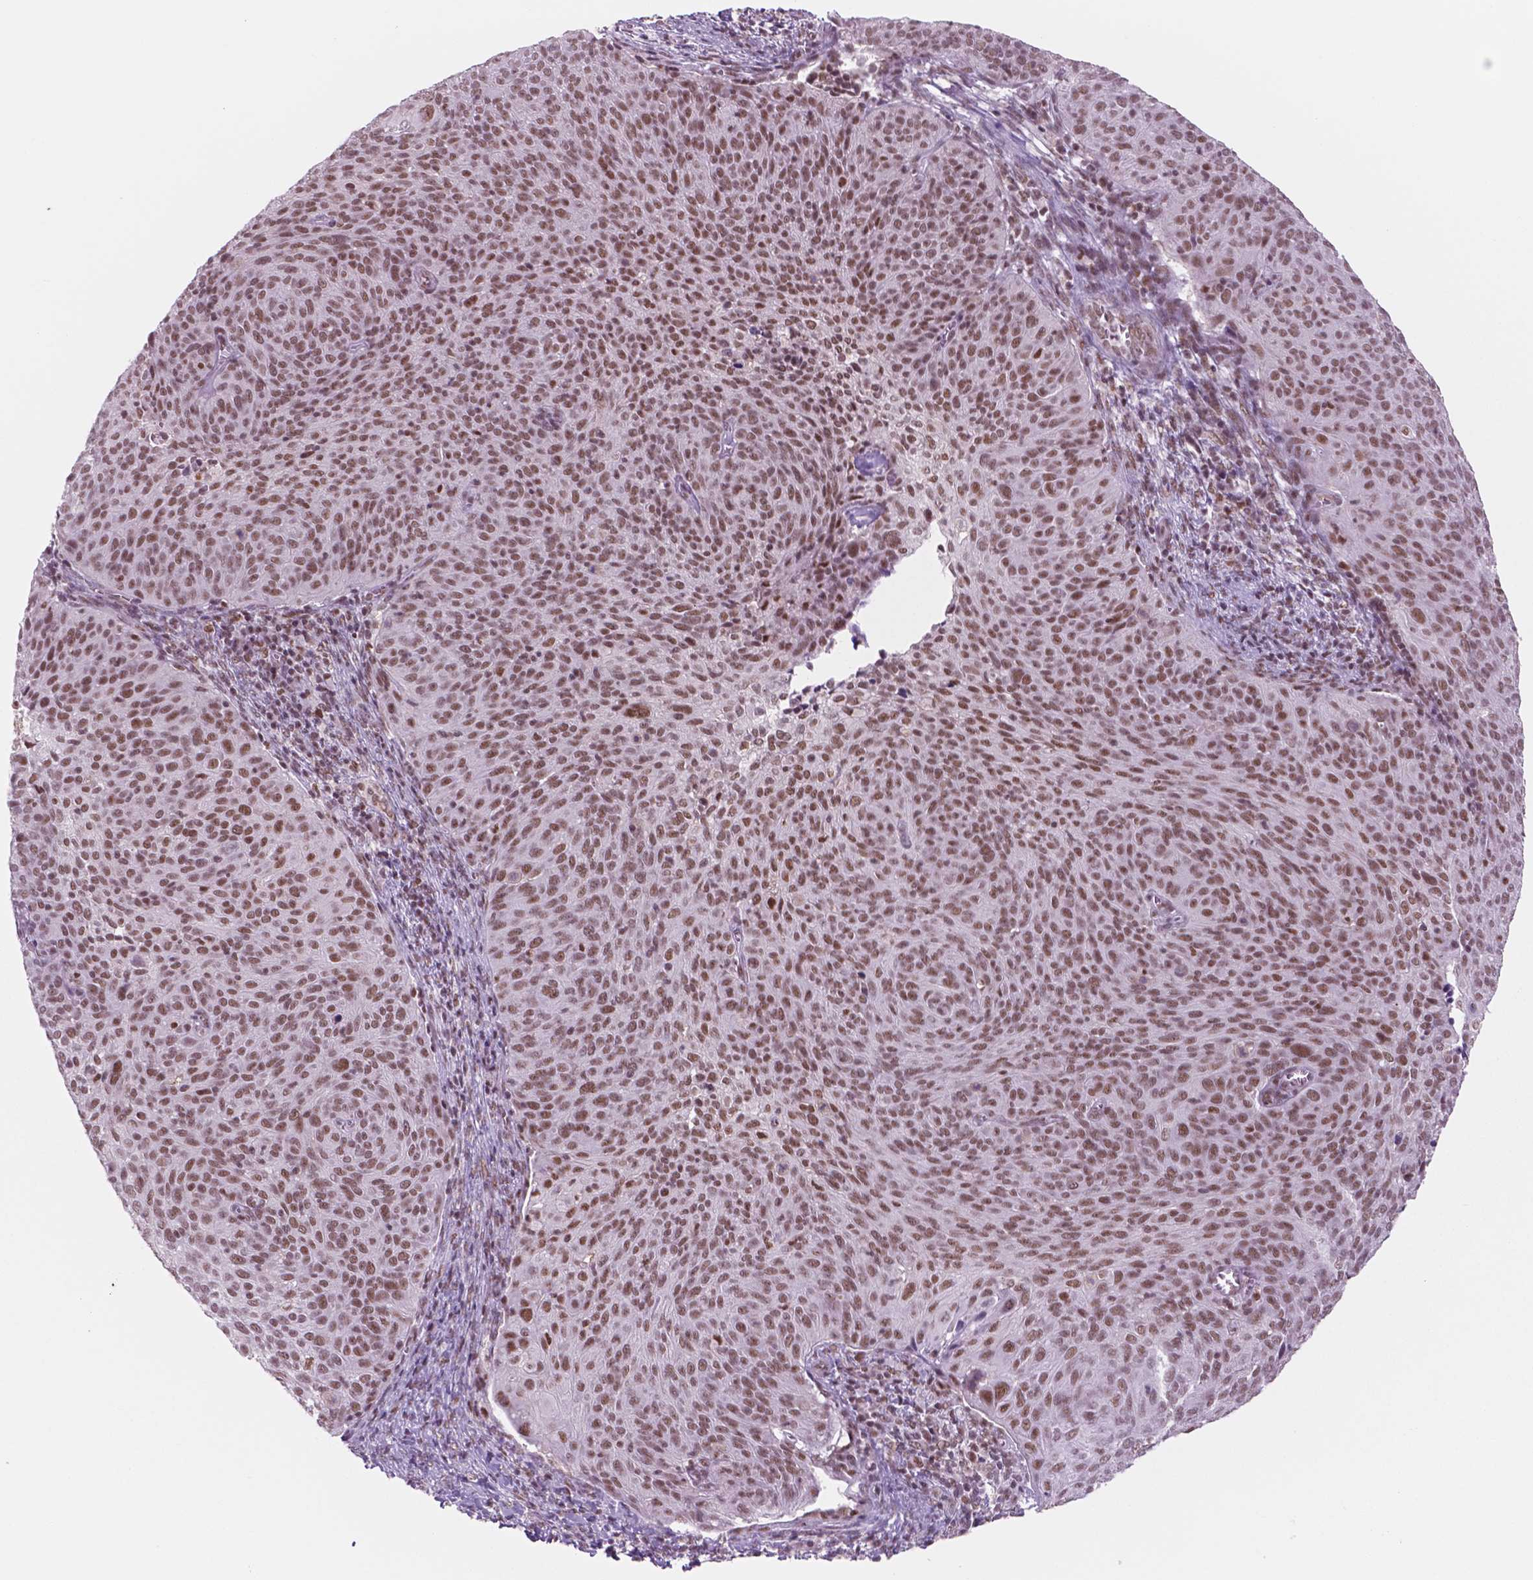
{"staining": {"intensity": "moderate", "quantity": ">75%", "location": "nuclear"}, "tissue": "cervical cancer", "cell_type": "Tumor cells", "image_type": "cancer", "snomed": [{"axis": "morphology", "description": "Squamous cell carcinoma, NOS"}, {"axis": "topography", "description": "Cervix"}], "caption": "Squamous cell carcinoma (cervical) was stained to show a protein in brown. There is medium levels of moderate nuclear staining in approximately >75% of tumor cells.", "gene": "CTR9", "patient": {"sex": "female", "age": 39}}